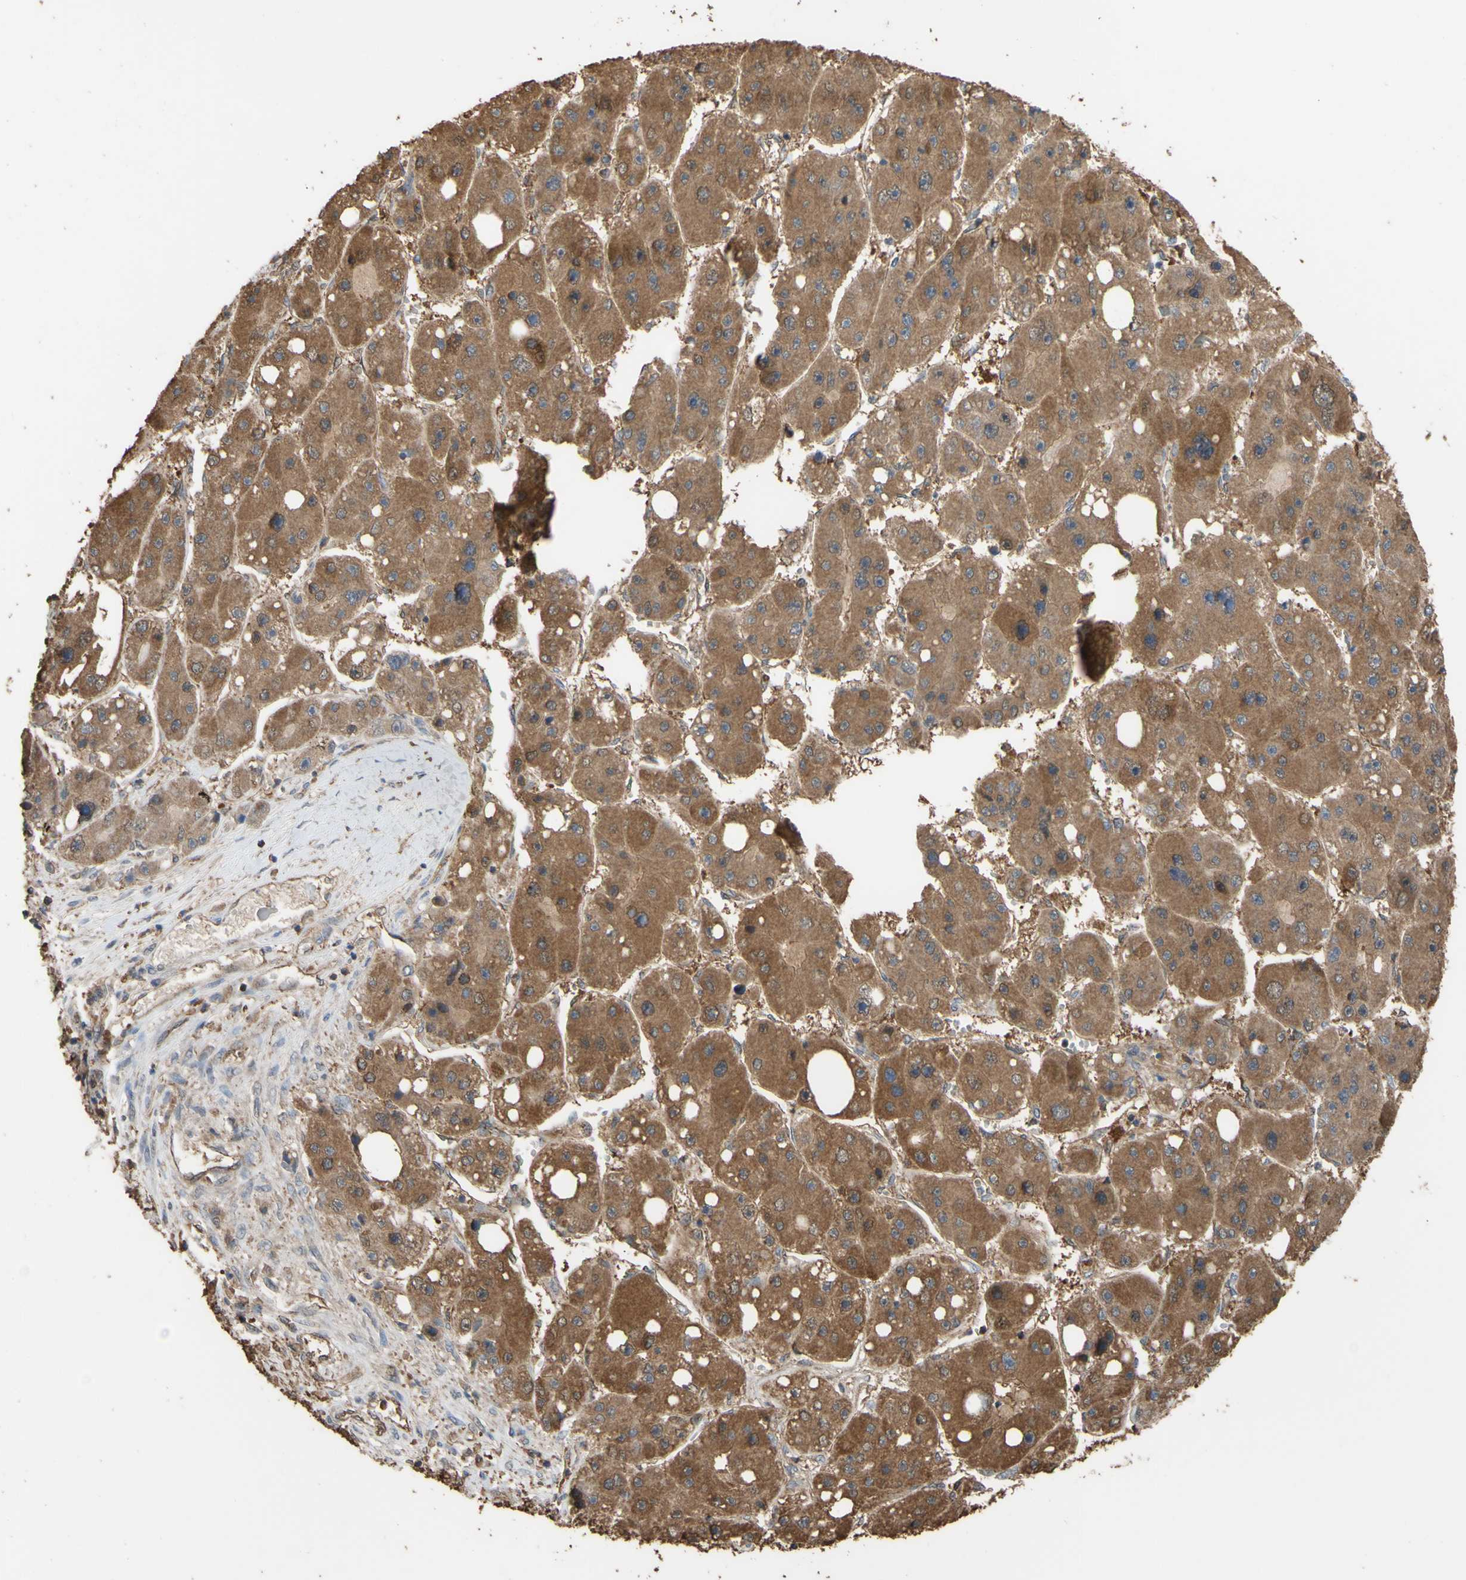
{"staining": {"intensity": "moderate", "quantity": ">75%", "location": "cytoplasmic/membranous"}, "tissue": "liver cancer", "cell_type": "Tumor cells", "image_type": "cancer", "snomed": [{"axis": "morphology", "description": "Carcinoma, Hepatocellular, NOS"}, {"axis": "topography", "description": "Liver"}], "caption": "Moderate cytoplasmic/membranous protein expression is present in about >75% of tumor cells in liver cancer (hepatocellular carcinoma).", "gene": "ALDH9A1", "patient": {"sex": "female", "age": 61}}